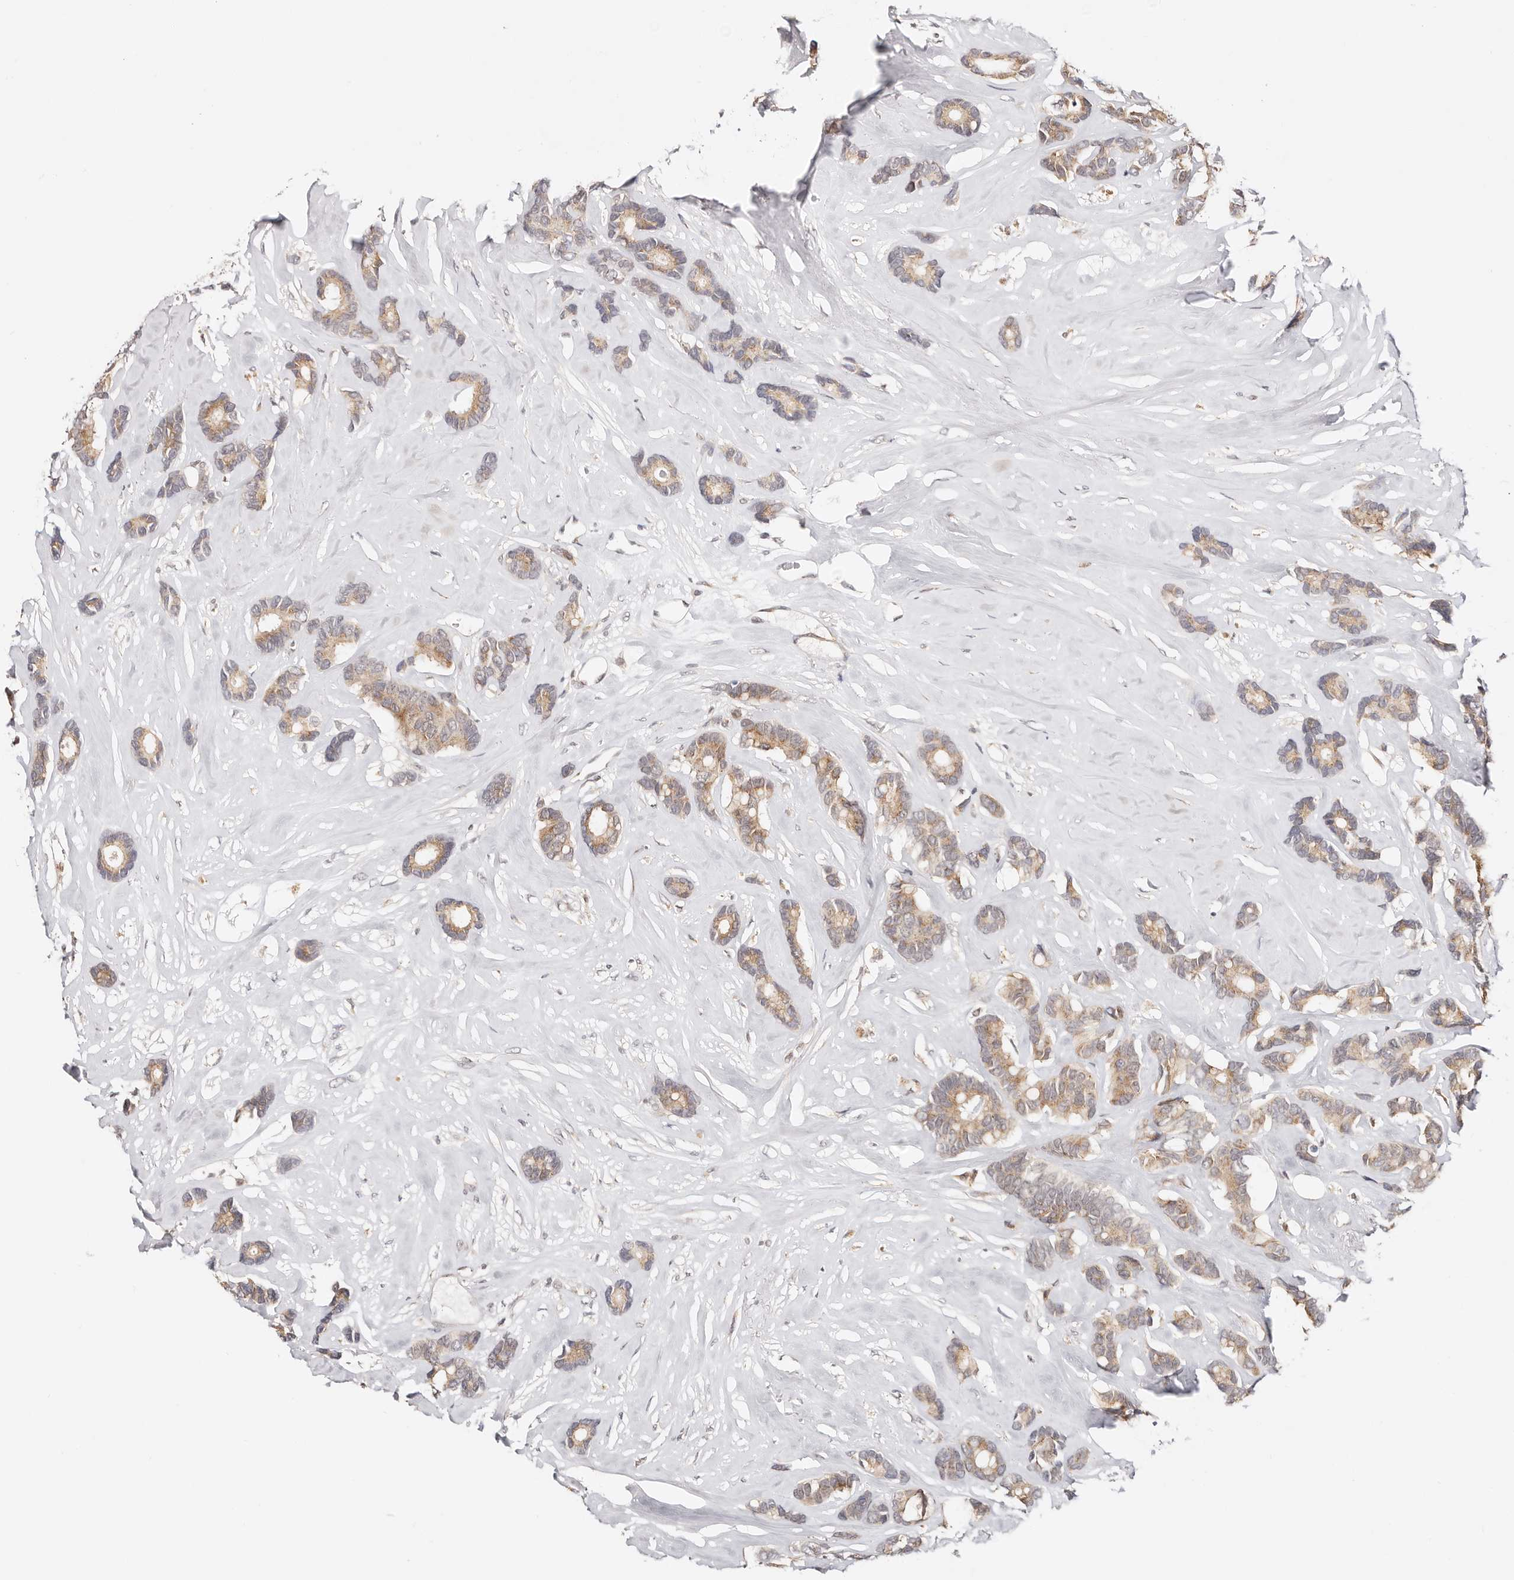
{"staining": {"intensity": "moderate", "quantity": ">75%", "location": "cytoplasmic/membranous"}, "tissue": "breast cancer", "cell_type": "Tumor cells", "image_type": "cancer", "snomed": [{"axis": "morphology", "description": "Duct carcinoma"}, {"axis": "topography", "description": "Breast"}], "caption": "IHC (DAB (3,3'-diaminobenzidine)) staining of human infiltrating ductal carcinoma (breast) displays moderate cytoplasmic/membranous protein staining in about >75% of tumor cells.", "gene": "VIPAS39", "patient": {"sex": "female", "age": 87}}